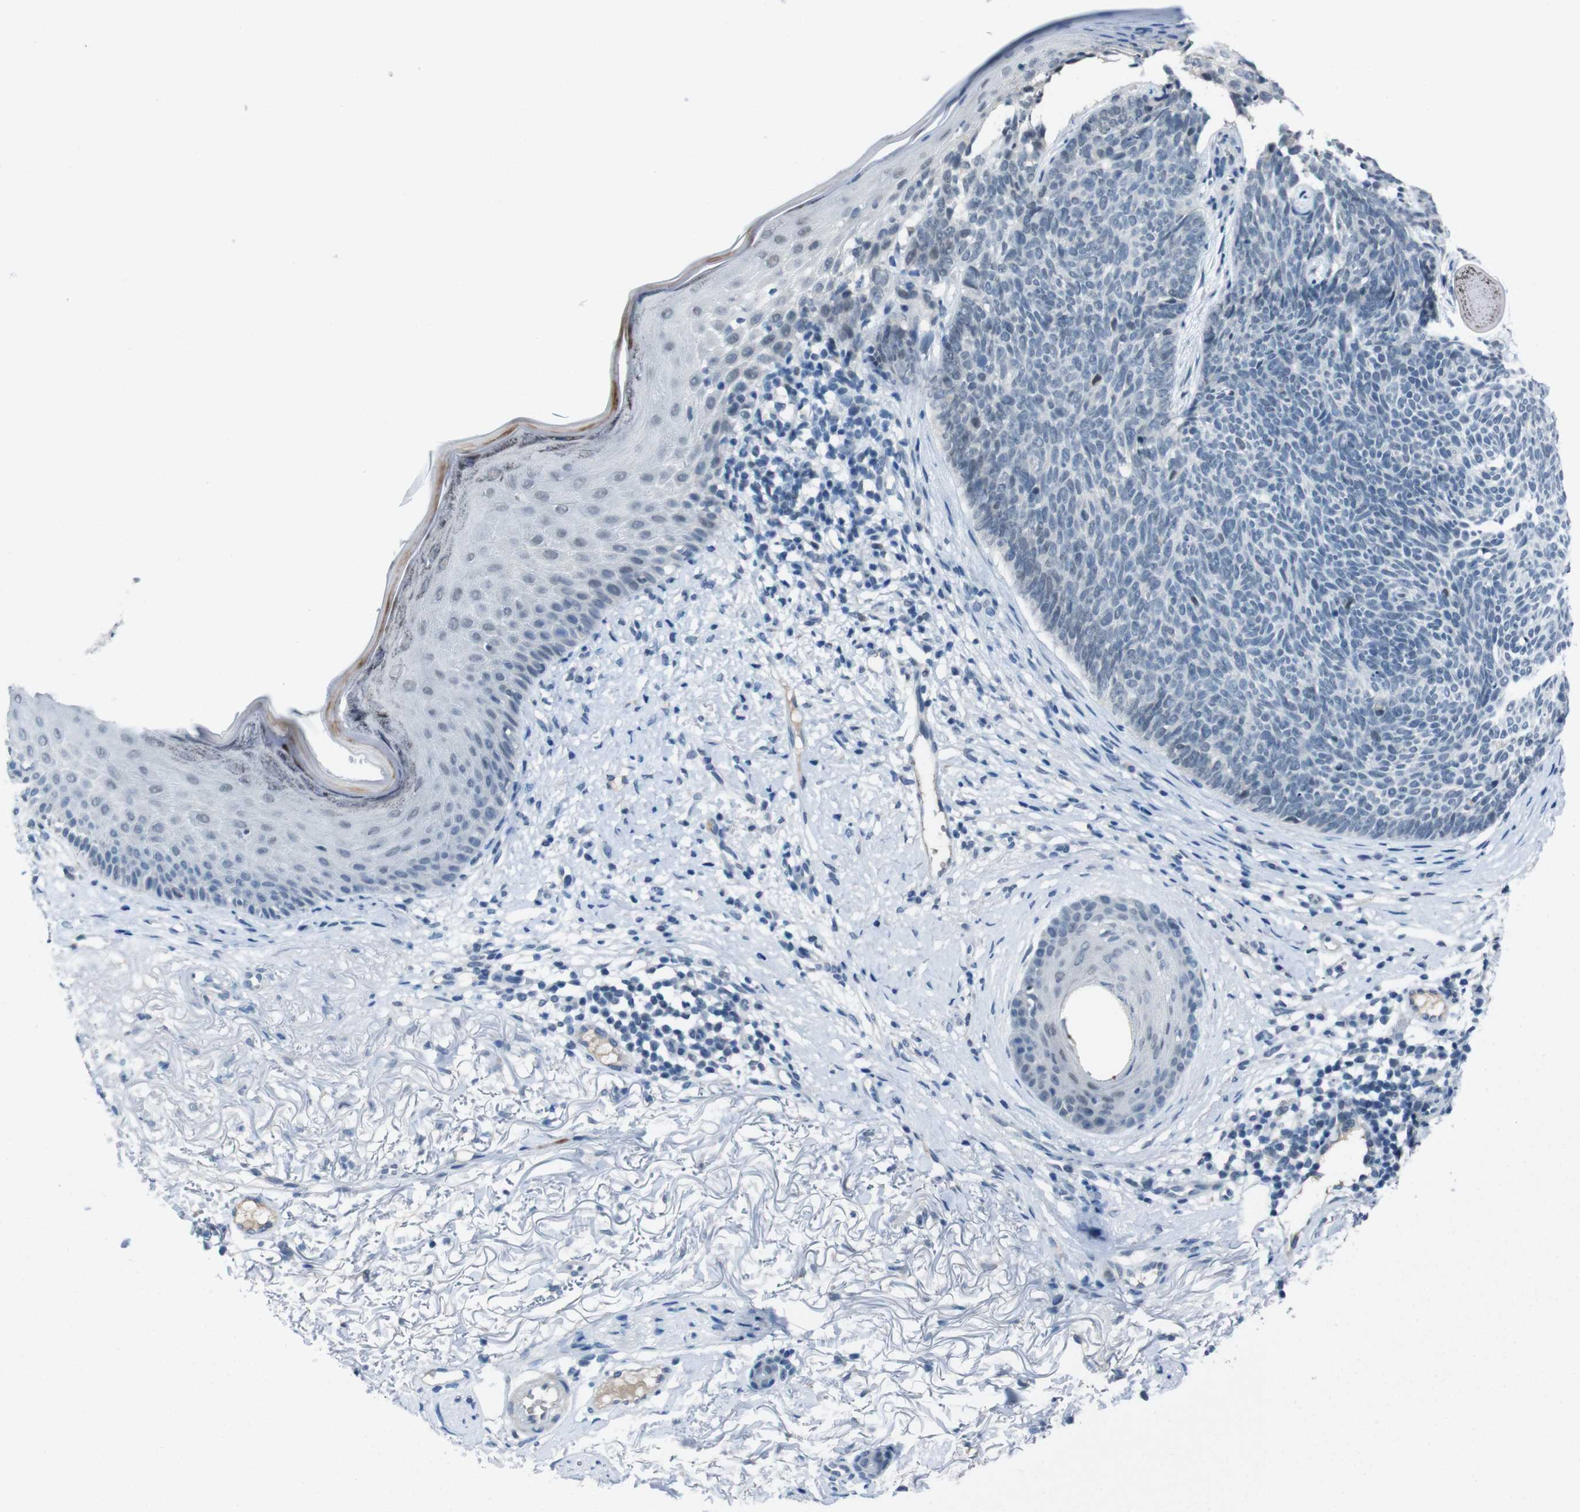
{"staining": {"intensity": "negative", "quantity": "none", "location": "none"}, "tissue": "skin cancer", "cell_type": "Tumor cells", "image_type": "cancer", "snomed": [{"axis": "morphology", "description": "Basal cell carcinoma"}, {"axis": "topography", "description": "Skin"}], "caption": "This is an IHC histopathology image of skin cancer. There is no staining in tumor cells.", "gene": "CDHR2", "patient": {"sex": "female", "age": 70}}